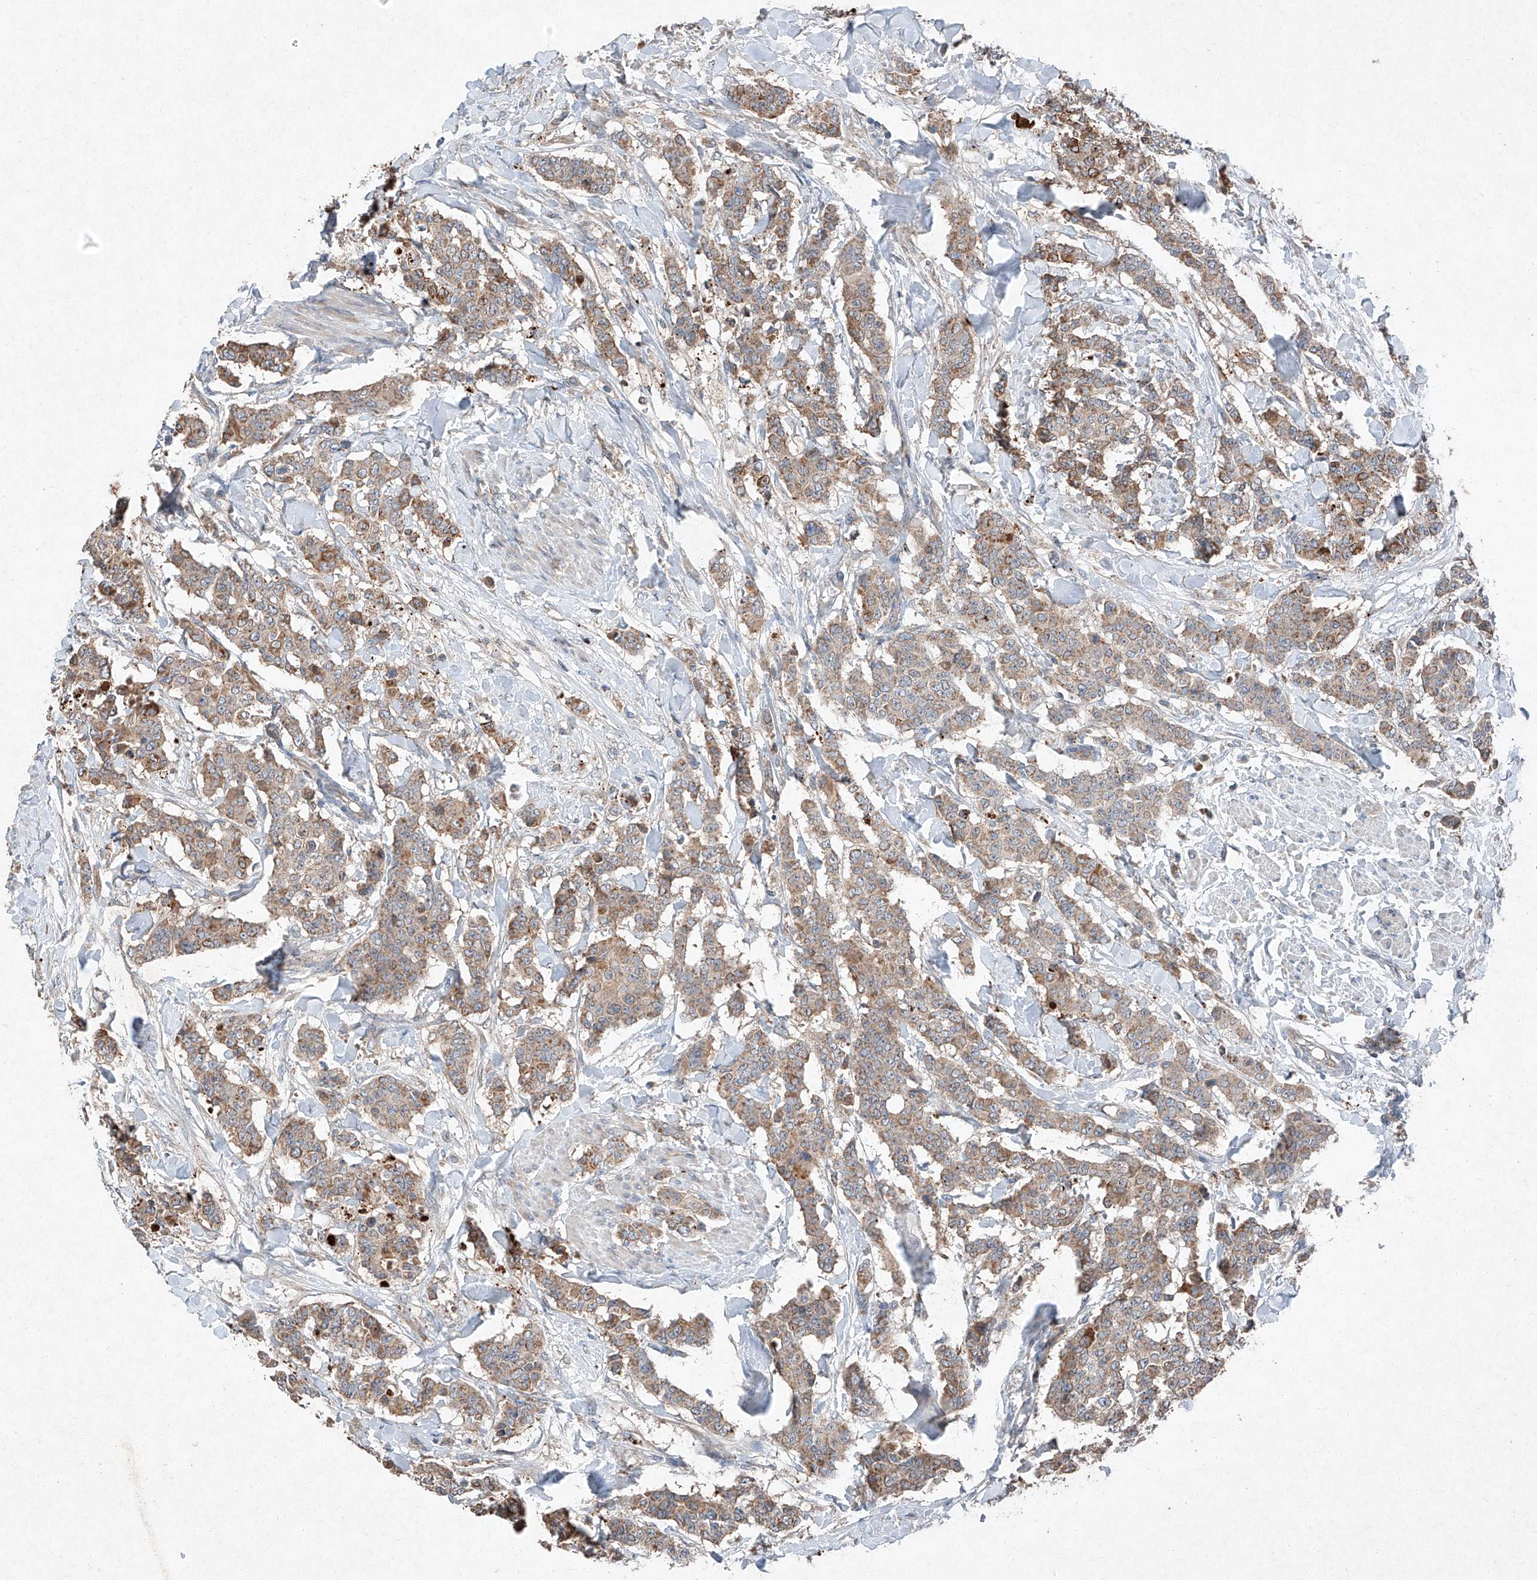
{"staining": {"intensity": "moderate", "quantity": ">75%", "location": "cytoplasmic/membranous"}, "tissue": "breast cancer", "cell_type": "Tumor cells", "image_type": "cancer", "snomed": [{"axis": "morphology", "description": "Duct carcinoma"}, {"axis": "topography", "description": "Breast"}], "caption": "Protein staining displays moderate cytoplasmic/membranous positivity in approximately >75% of tumor cells in breast cancer.", "gene": "RUSC1", "patient": {"sex": "female", "age": 40}}